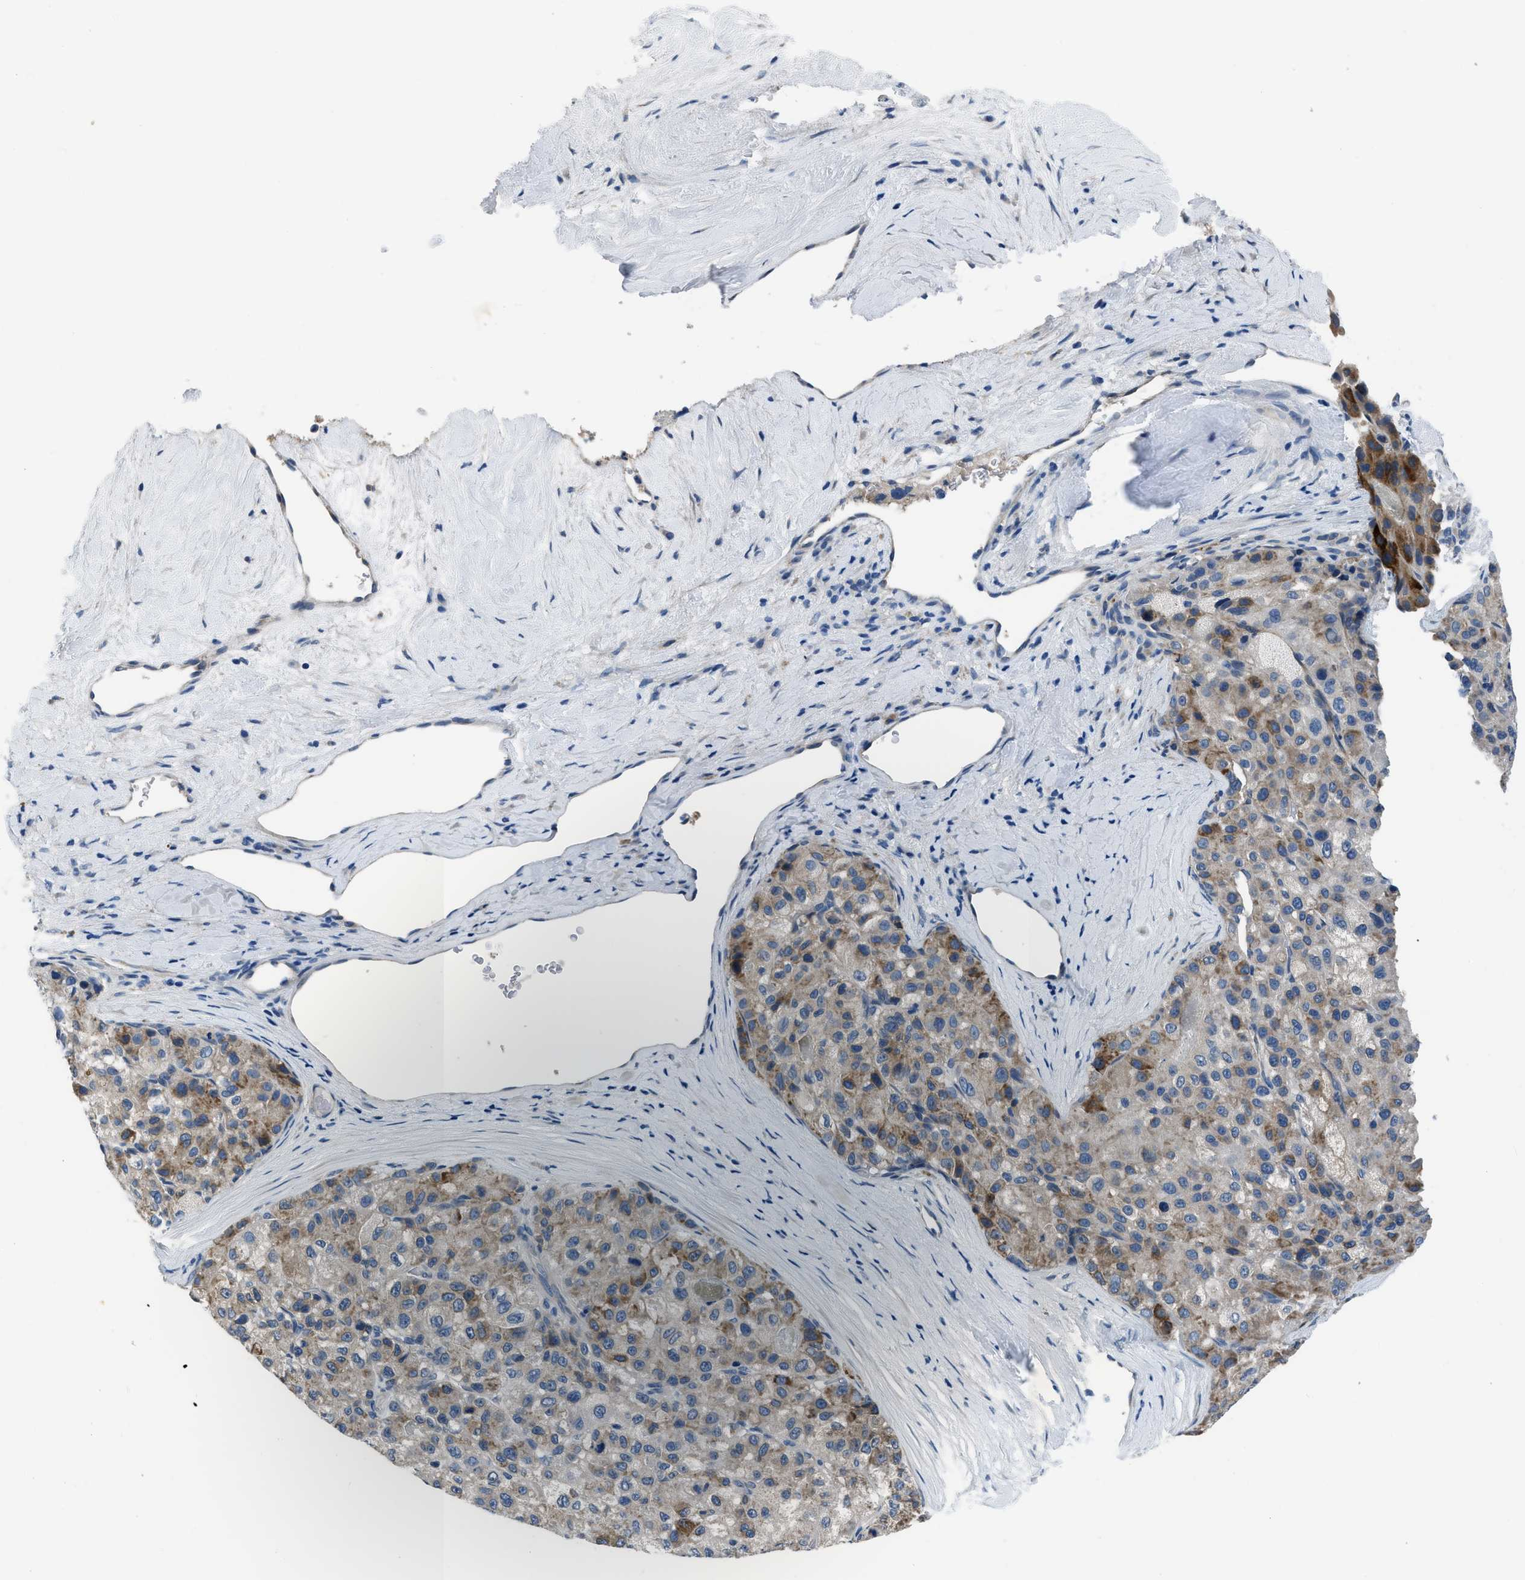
{"staining": {"intensity": "moderate", "quantity": "25%-75%", "location": "cytoplasmic/membranous"}, "tissue": "liver cancer", "cell_type": "Tumor cells", "image_type": "cancer", "snomed": [{"axis": "morphology", "description": "Carcinoma, Hepatocellular, NOS"}, {"axis": "topography", "description": "Liver"}], "caption": "Brown immunohistochemical staining in human liver hepatocellular carcinoma demonstrates moderate cytoplasmic/membranous staining in approximately 25%-75% of tumor cells.", "gene": "GJA3", "patient": {"sex": "male", "age": 80}}